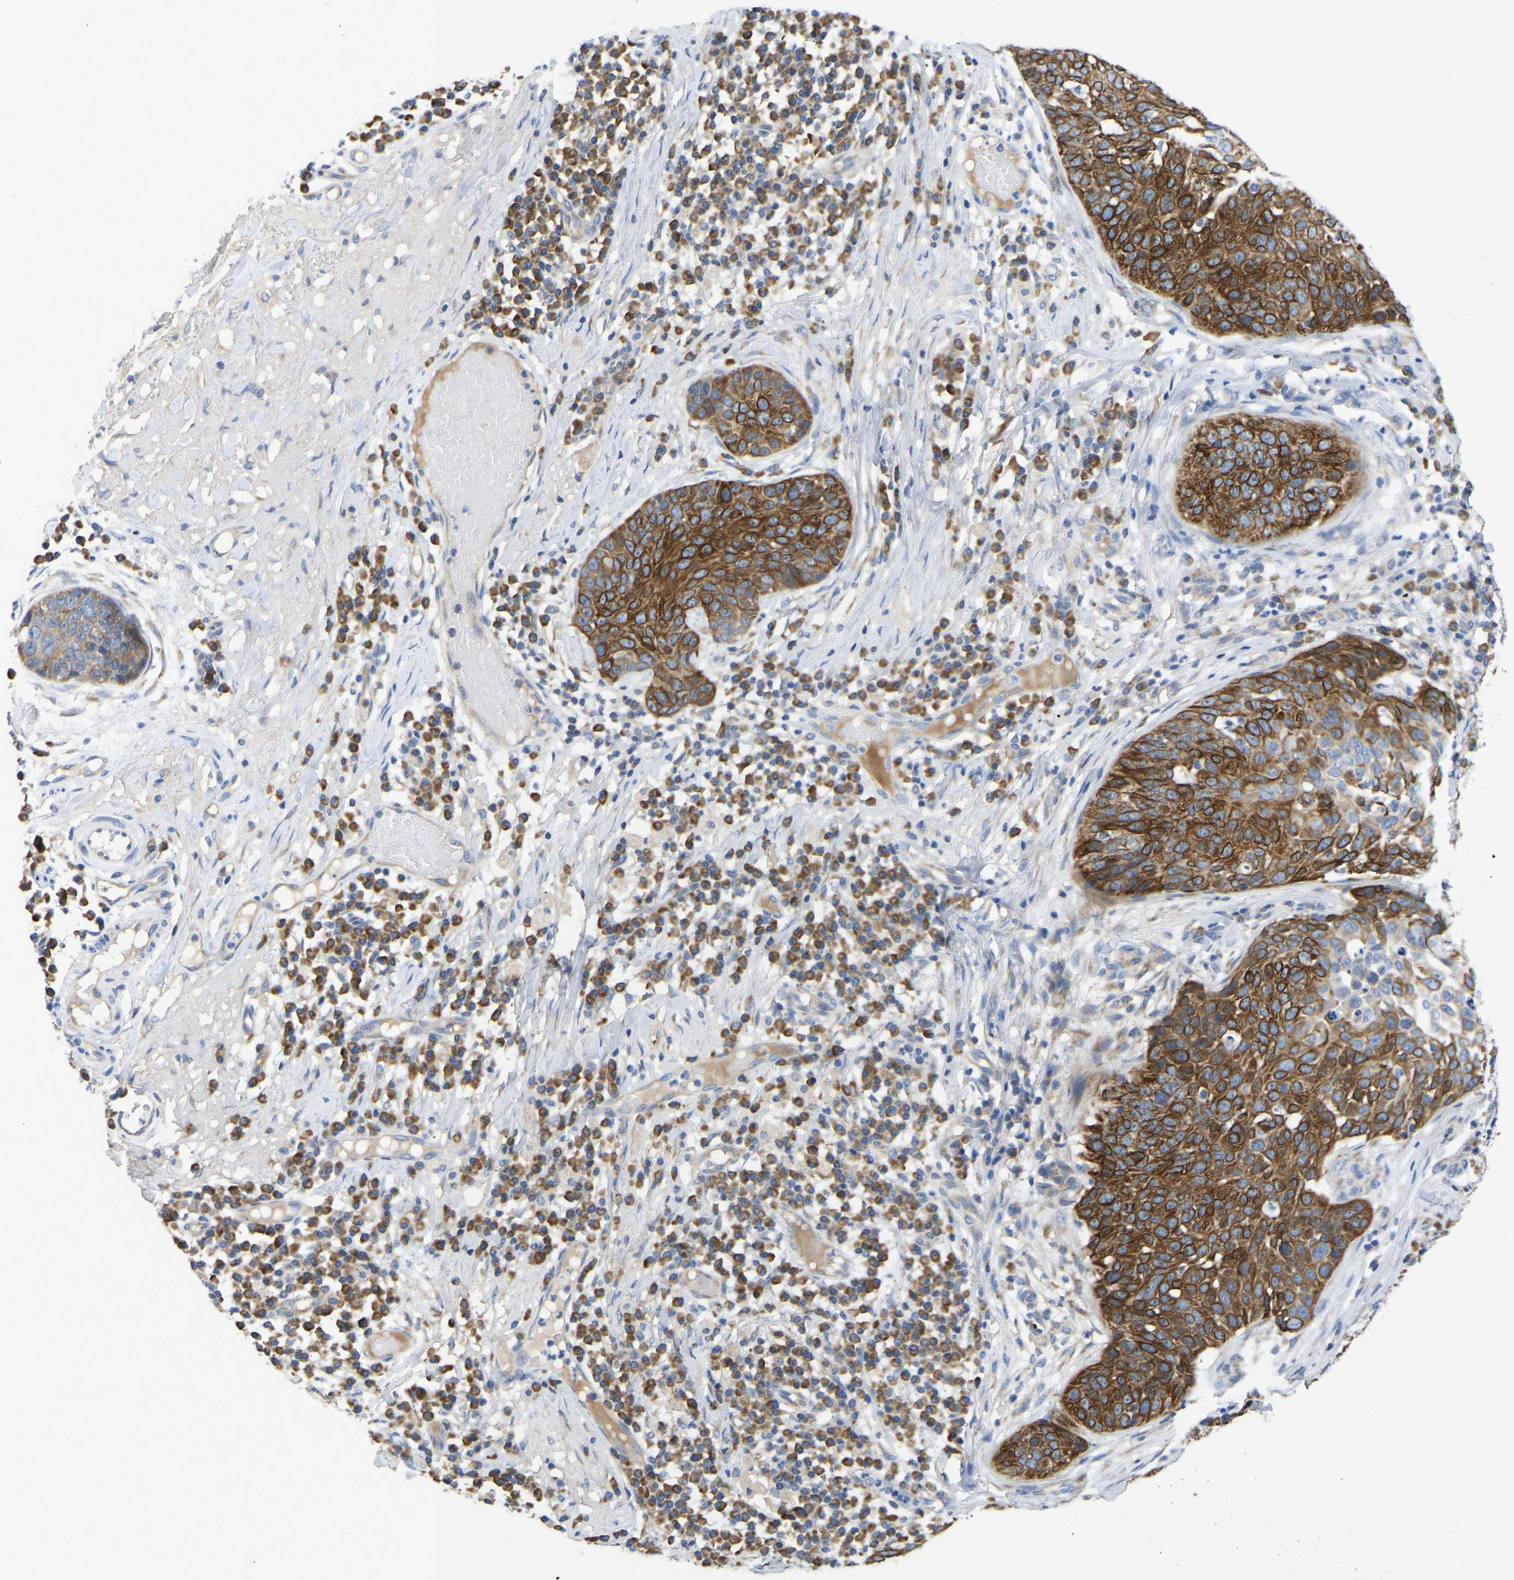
{"staining": {"intensity": "strong", "quantity": ">75%", "location": "cytoplasmic/membranous"}, "tissue": "skin cancer", "cell_type": "Tumor cells", "image_type": "cancer", "snomed": [{"axis": "morphology", "description": "Squamous cell carcinoma in situ, NOS"}, {"axis": "morphology", "description": "Squamous cell carcinoma, NOS"}, {"axis": "topography", "description": "Skin"}], "caption": "Immunohistochemical staining of human squamous cell carcinoma in situ (skin) shows strong cytoplasmic/membranous protein positivity in about >75% of tumor cells. The protein is stained brown, and the nuclei are stained in blue (DAB IHC with brightfield microscopy, high magnification).", "gene": "ABCA10", "patient": {"sex": "male", "age": 93}}